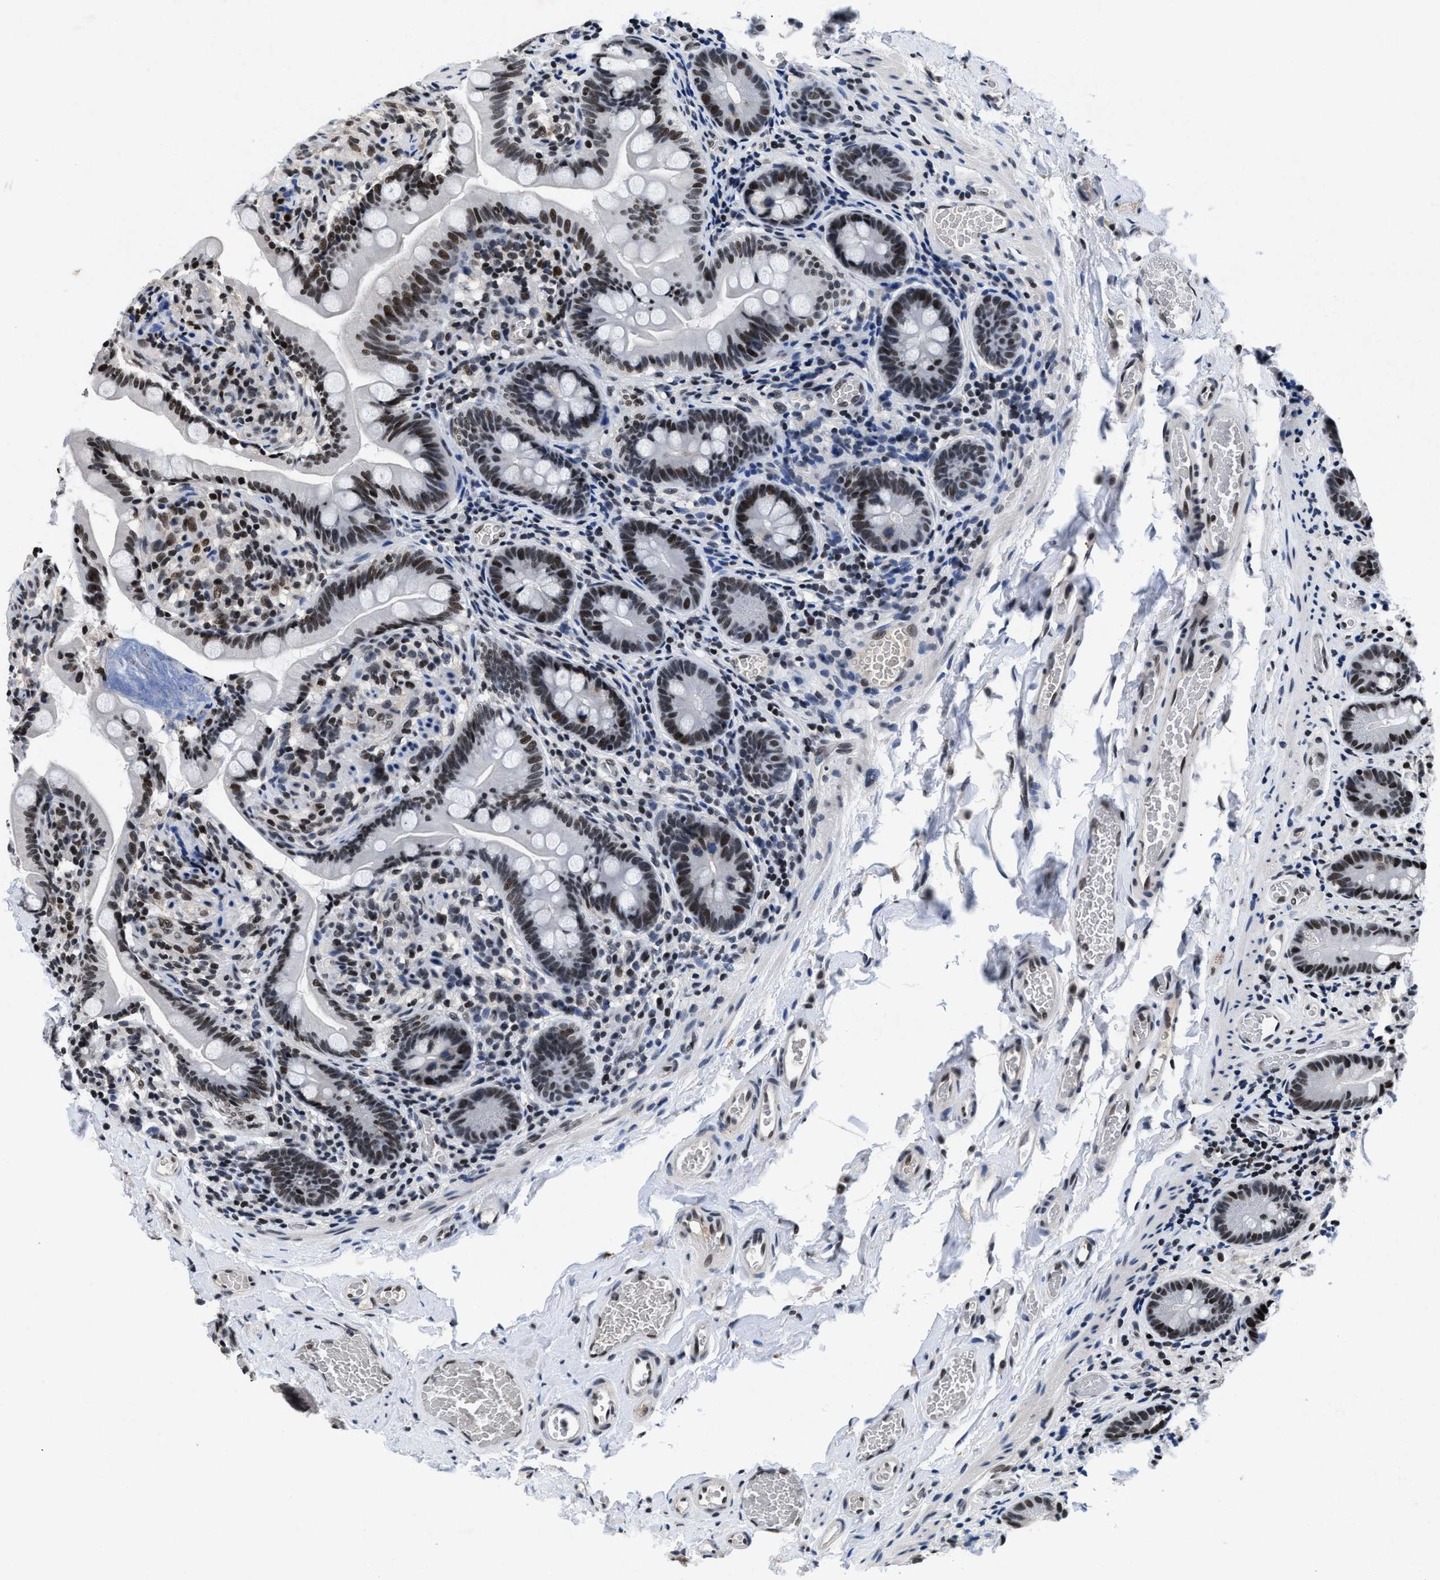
{"staining": {"intensity": "strong", "quantity": "25%-75%", "location": "nuclear"}, "tissue": "small intestine", "cell_type": "Glandular cells", "image_type": "normal", "snomed": [{"axis": "morphology", "description": "Normal tissue, NOS"}, {"axis": "topography", "description": "Small intestine"}], "caption": "DAB immunohistochemical staining of unremarkable human small intestine shows strong nuclear protein expression in about 25%-75% of glandular cells. Immunohistochemistry stains the protein in brown and the nuclei are stained blue.", "gene": "WDR81", "patient": {"sex": "female", "age": 56}}